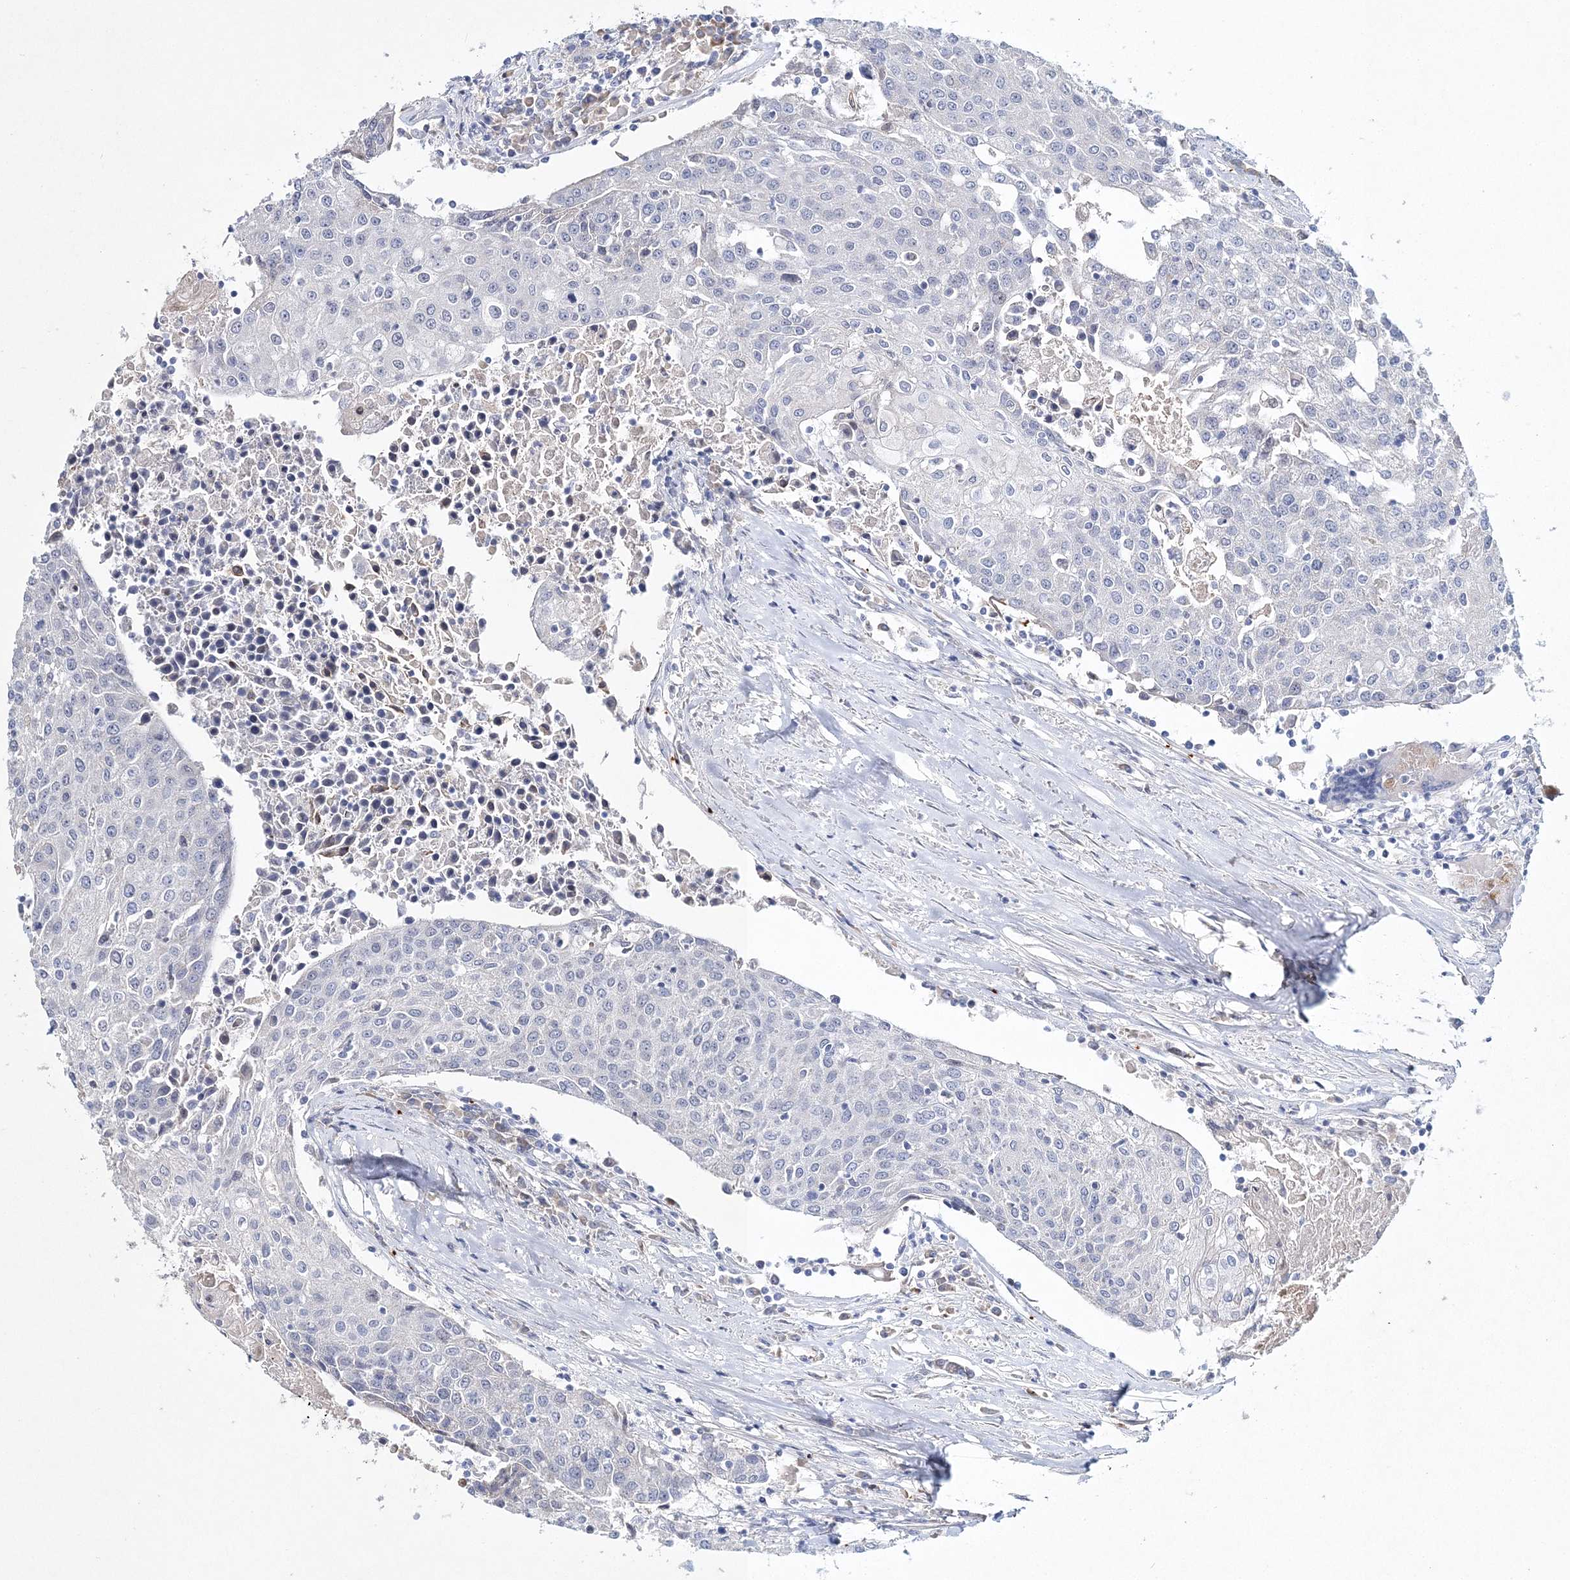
{"staining": {"intensity": "negative", "quantity": "none", "location": "none"}, "tissue": "urothelial cancer", "cell_type": "Tumor cells", "image_type": "cancer", "snomed": [{"axis": "morphology", "description": "Urothelial carcinoma, High grade"}, {"axis": "topography", "description": "Urinary bladder"}], "caption": "Tumor cells are negative for protein expression in human urothelial cancer.", "gene": "MYOZ2", "patient": {"sex": "female", "age": 85}}